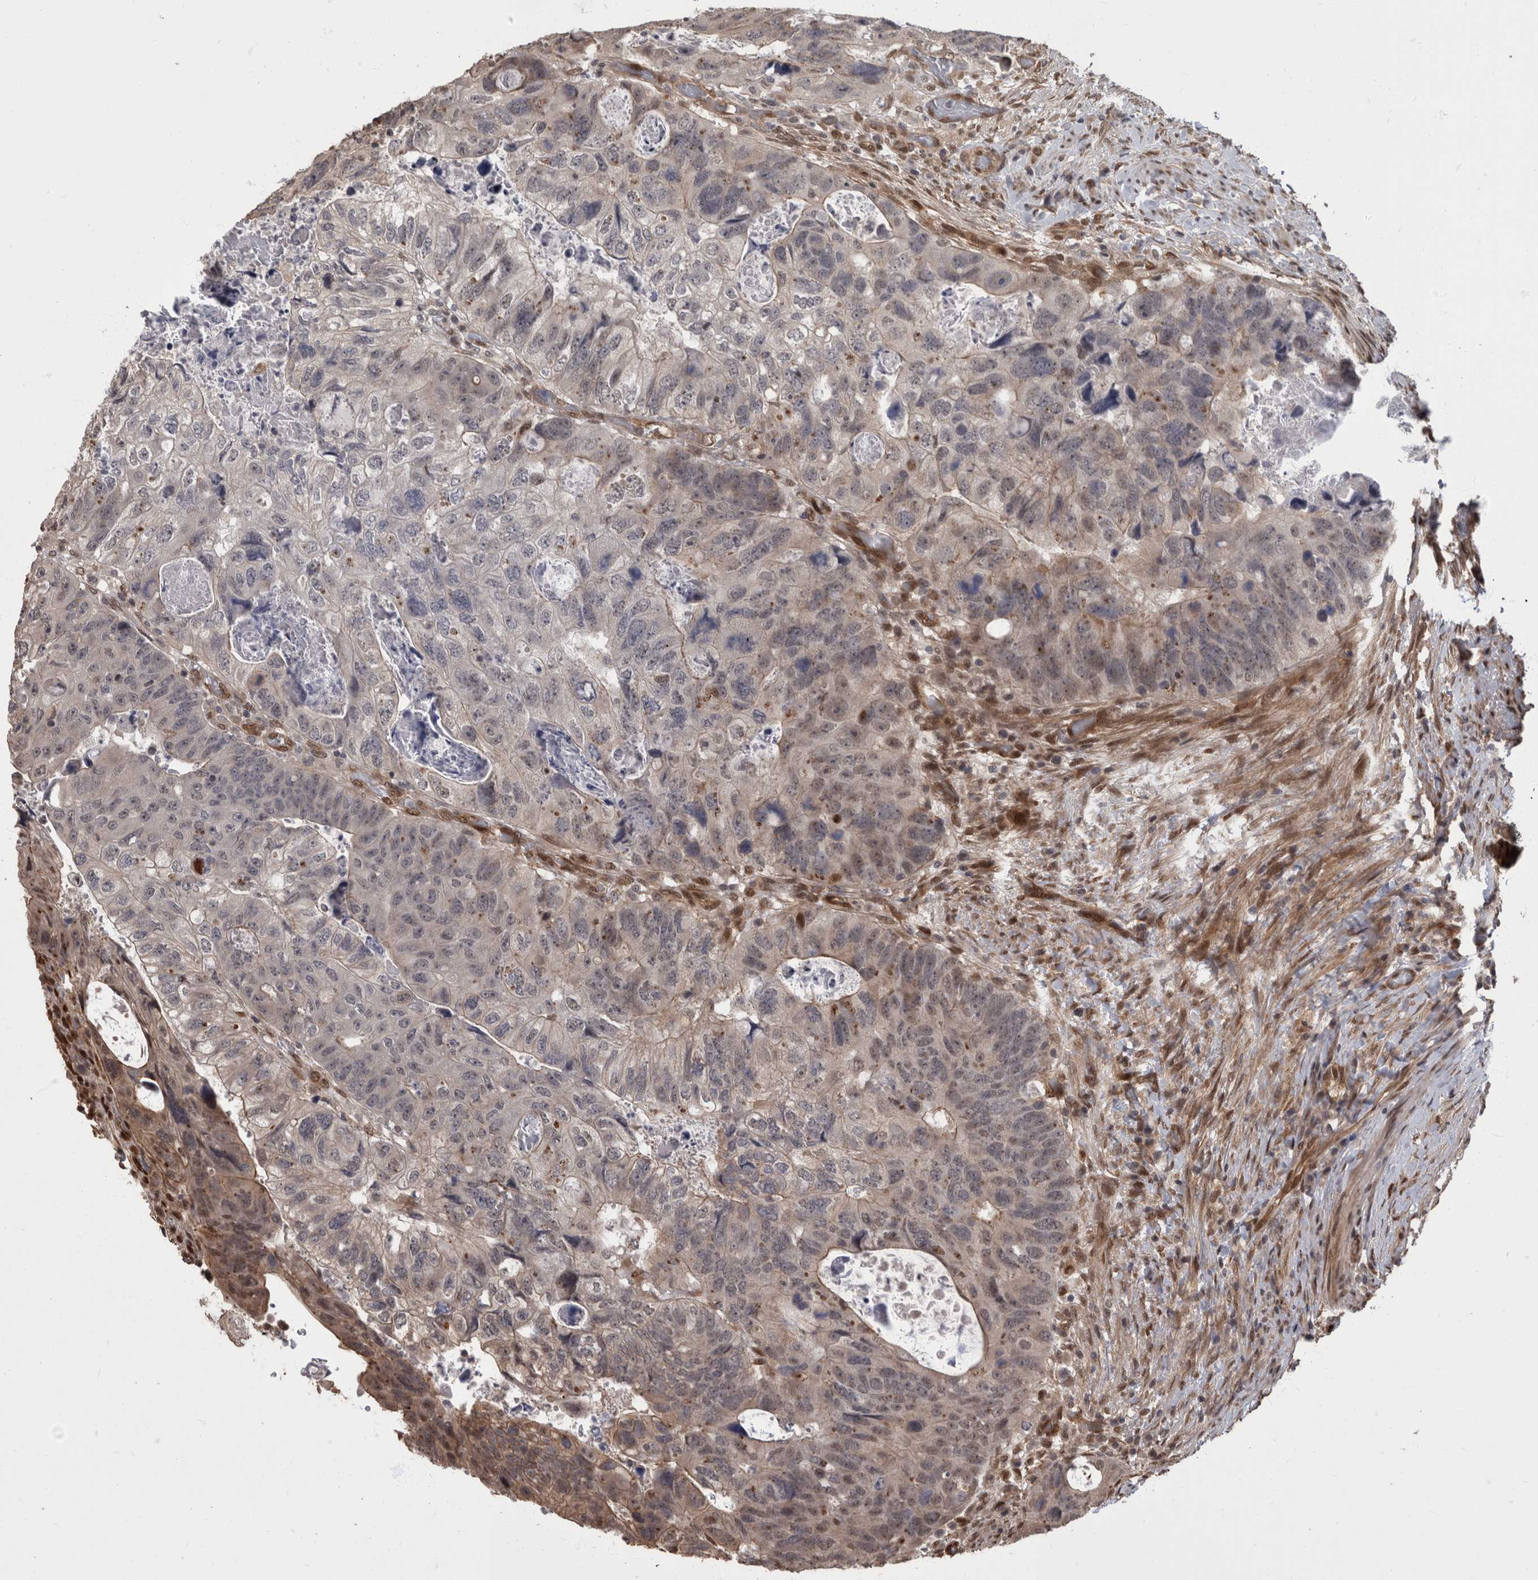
{"staining": {"intensity": "weak", "quantity": "<25%", "location": "nuclear"}, "tissue": "colorectal cancer", "cell_type": "Tumor cells", "image_type": "cancer", "snomed": [{"axis": "morphology", "description": "Adenocarcinoma, NOS"}, {"axis": "topography", "description": "Rectum"}], "caption": "The image demonstrates no significant positivity in tumor cells of colorectal cancer (adenocarcinoma).", "gene": "AKT3", "patient": {"sex": "male", "age": 59}}